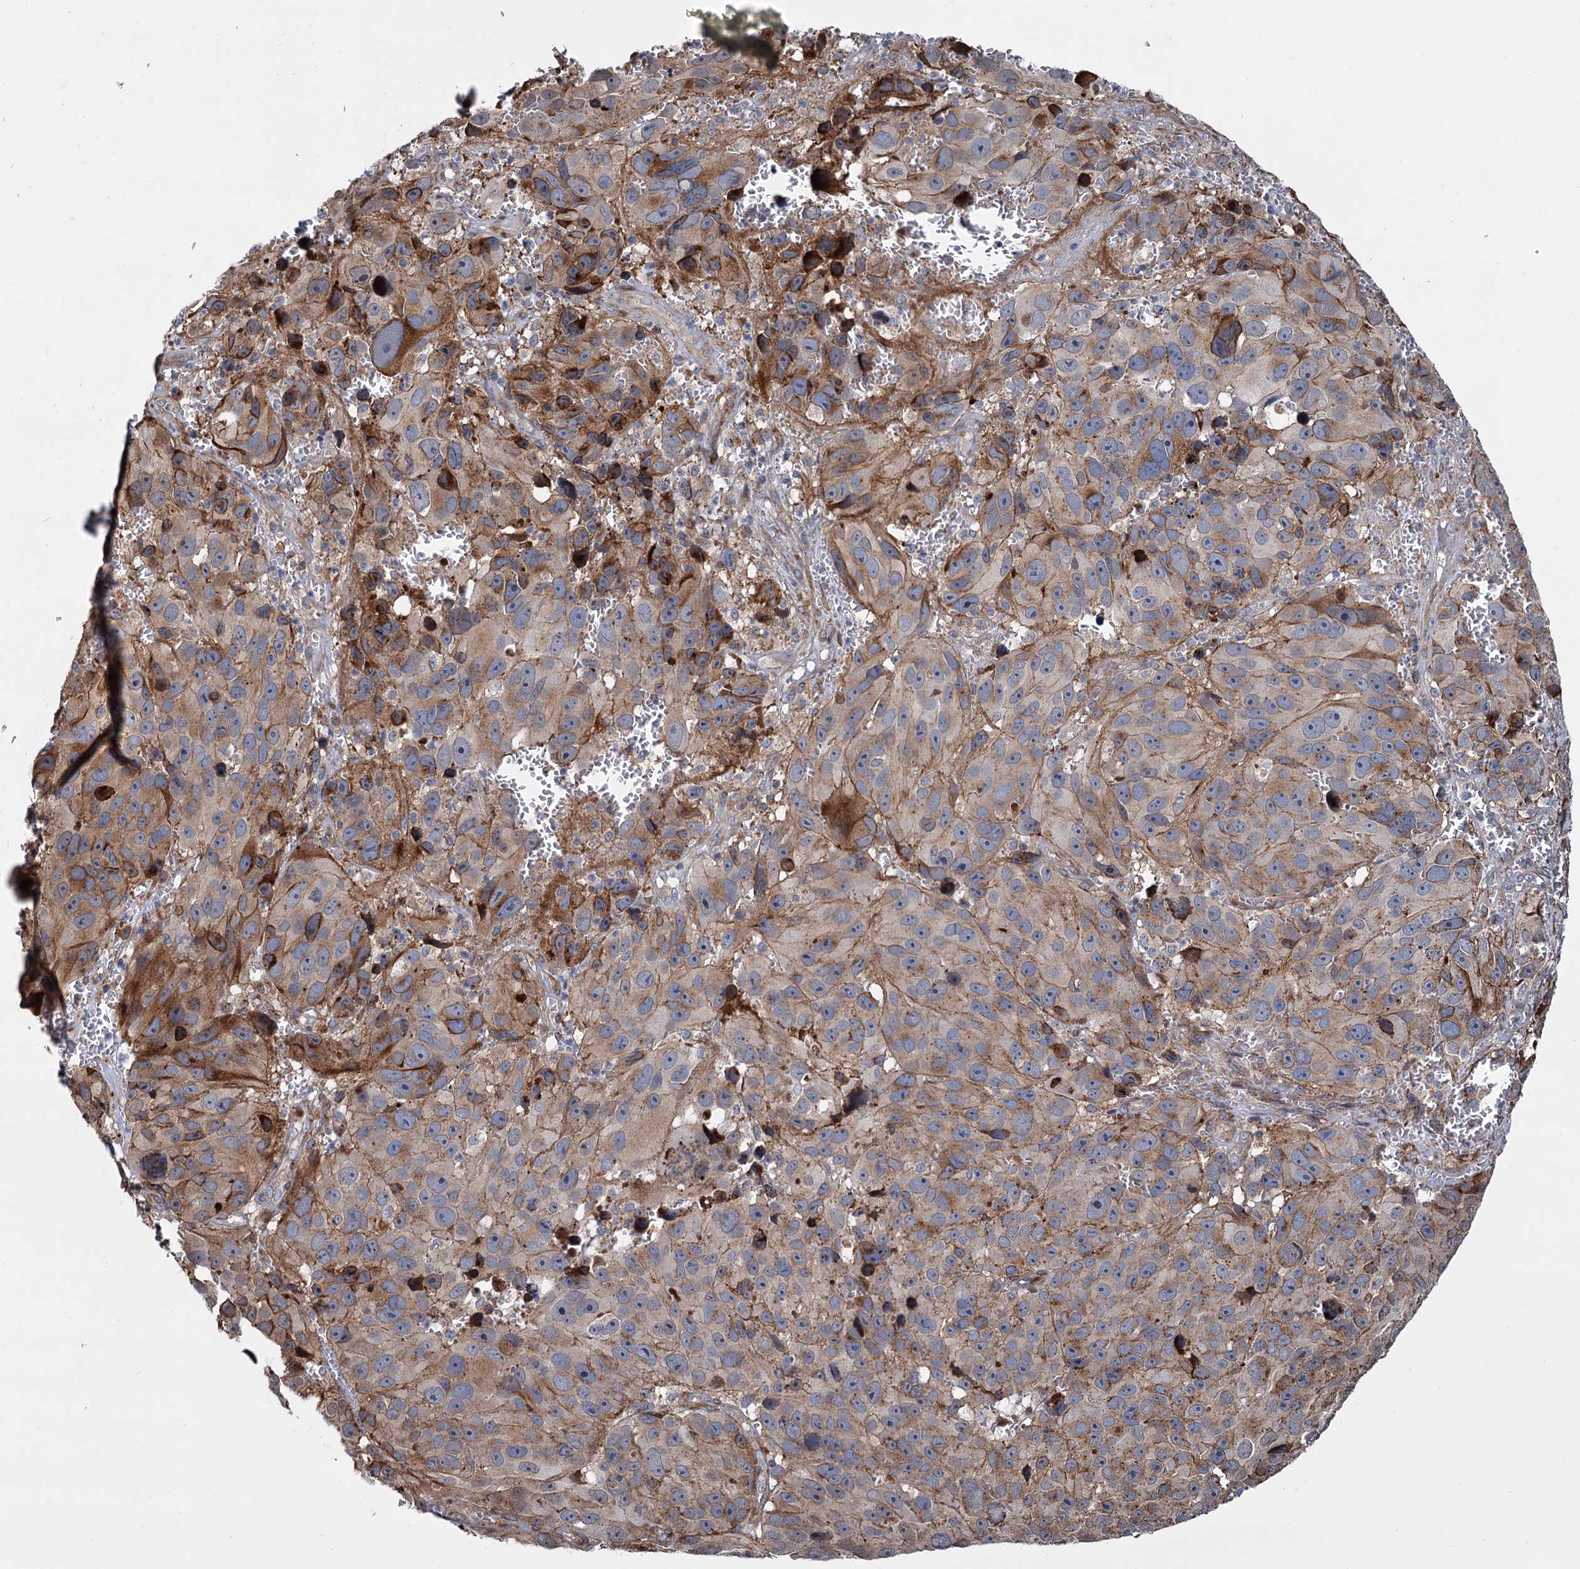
{"staining": {"intensity": "moderate", "quantity": "25%-75%", "location": "cytoplasmic/membranous"}, "tissue": "melanoma", "cell_type": "Tumor cells", "image_type": "cancer", "snomed": [{"axis": "morphology", "description": "Malignant melanoma, NOS"}, {"axis": "topography", "description": "Skin"}], "caption": "A high-resolution image shows immunohistochemistry (IHC) staining of malignant melanoma, which displays moderate cytoplasmic/membranous expression in about 25%-75% of tumor cells.", "gene": "PSEN1", "patient": {"sex": "male", "age": 84}}